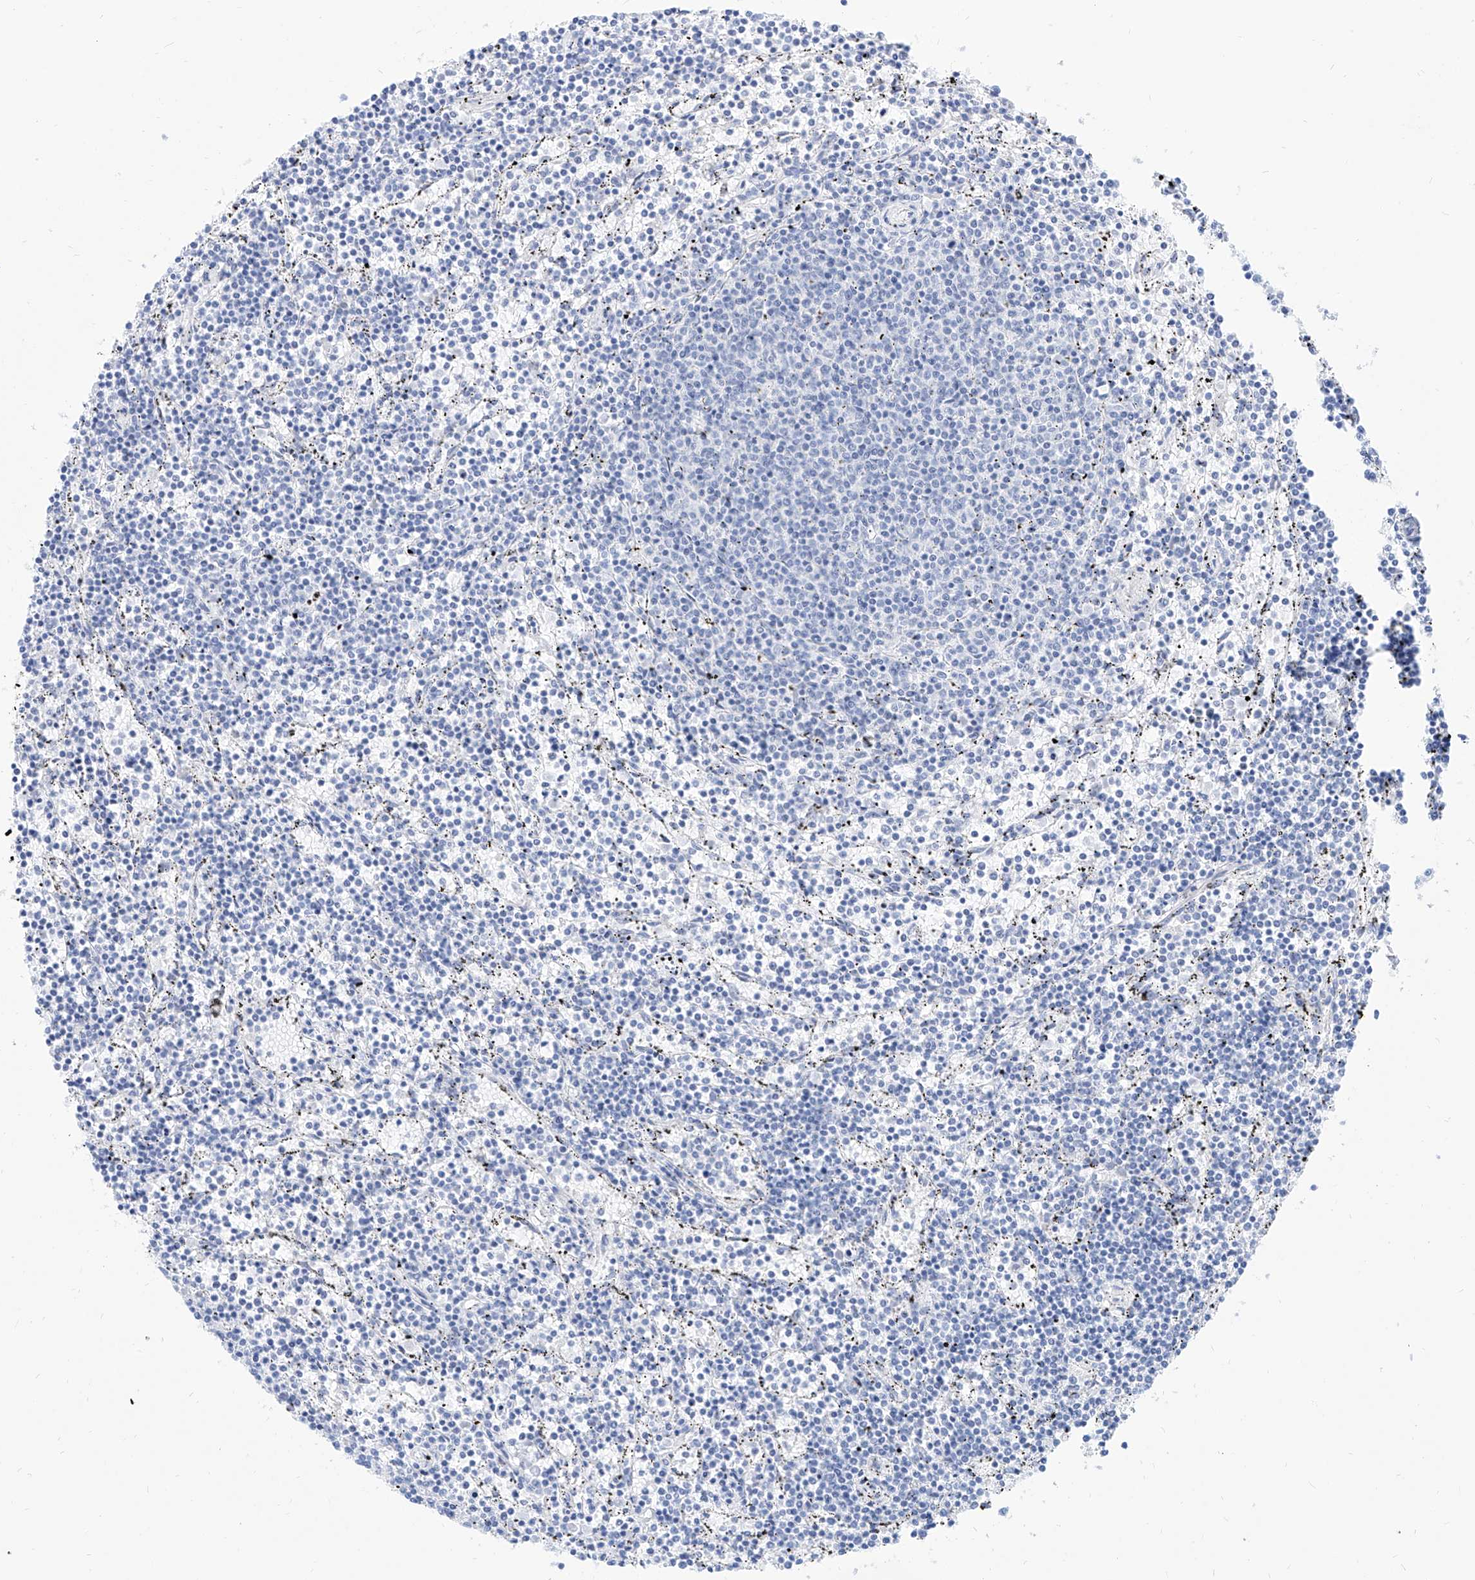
{"staining": {"intensity": "negative", "quantity": "none", "location": "none"}, "tissue": "lymphoma", "cell_type": "Tumor cells", "image_type": "cancer", "snomed": [{"axis": "morphology", "description": "Malignant lymphoma, non-Hodgkin's type, Low grade"}, {"axis": "topography", "description": "Spleen"}], "caption": "An immunohistochemistry image of lymphoma is shown. There is no staining in tumor cells of lymphoma.", "gene": "PDXK", "patient": {"sex": "female", "age": 50}}